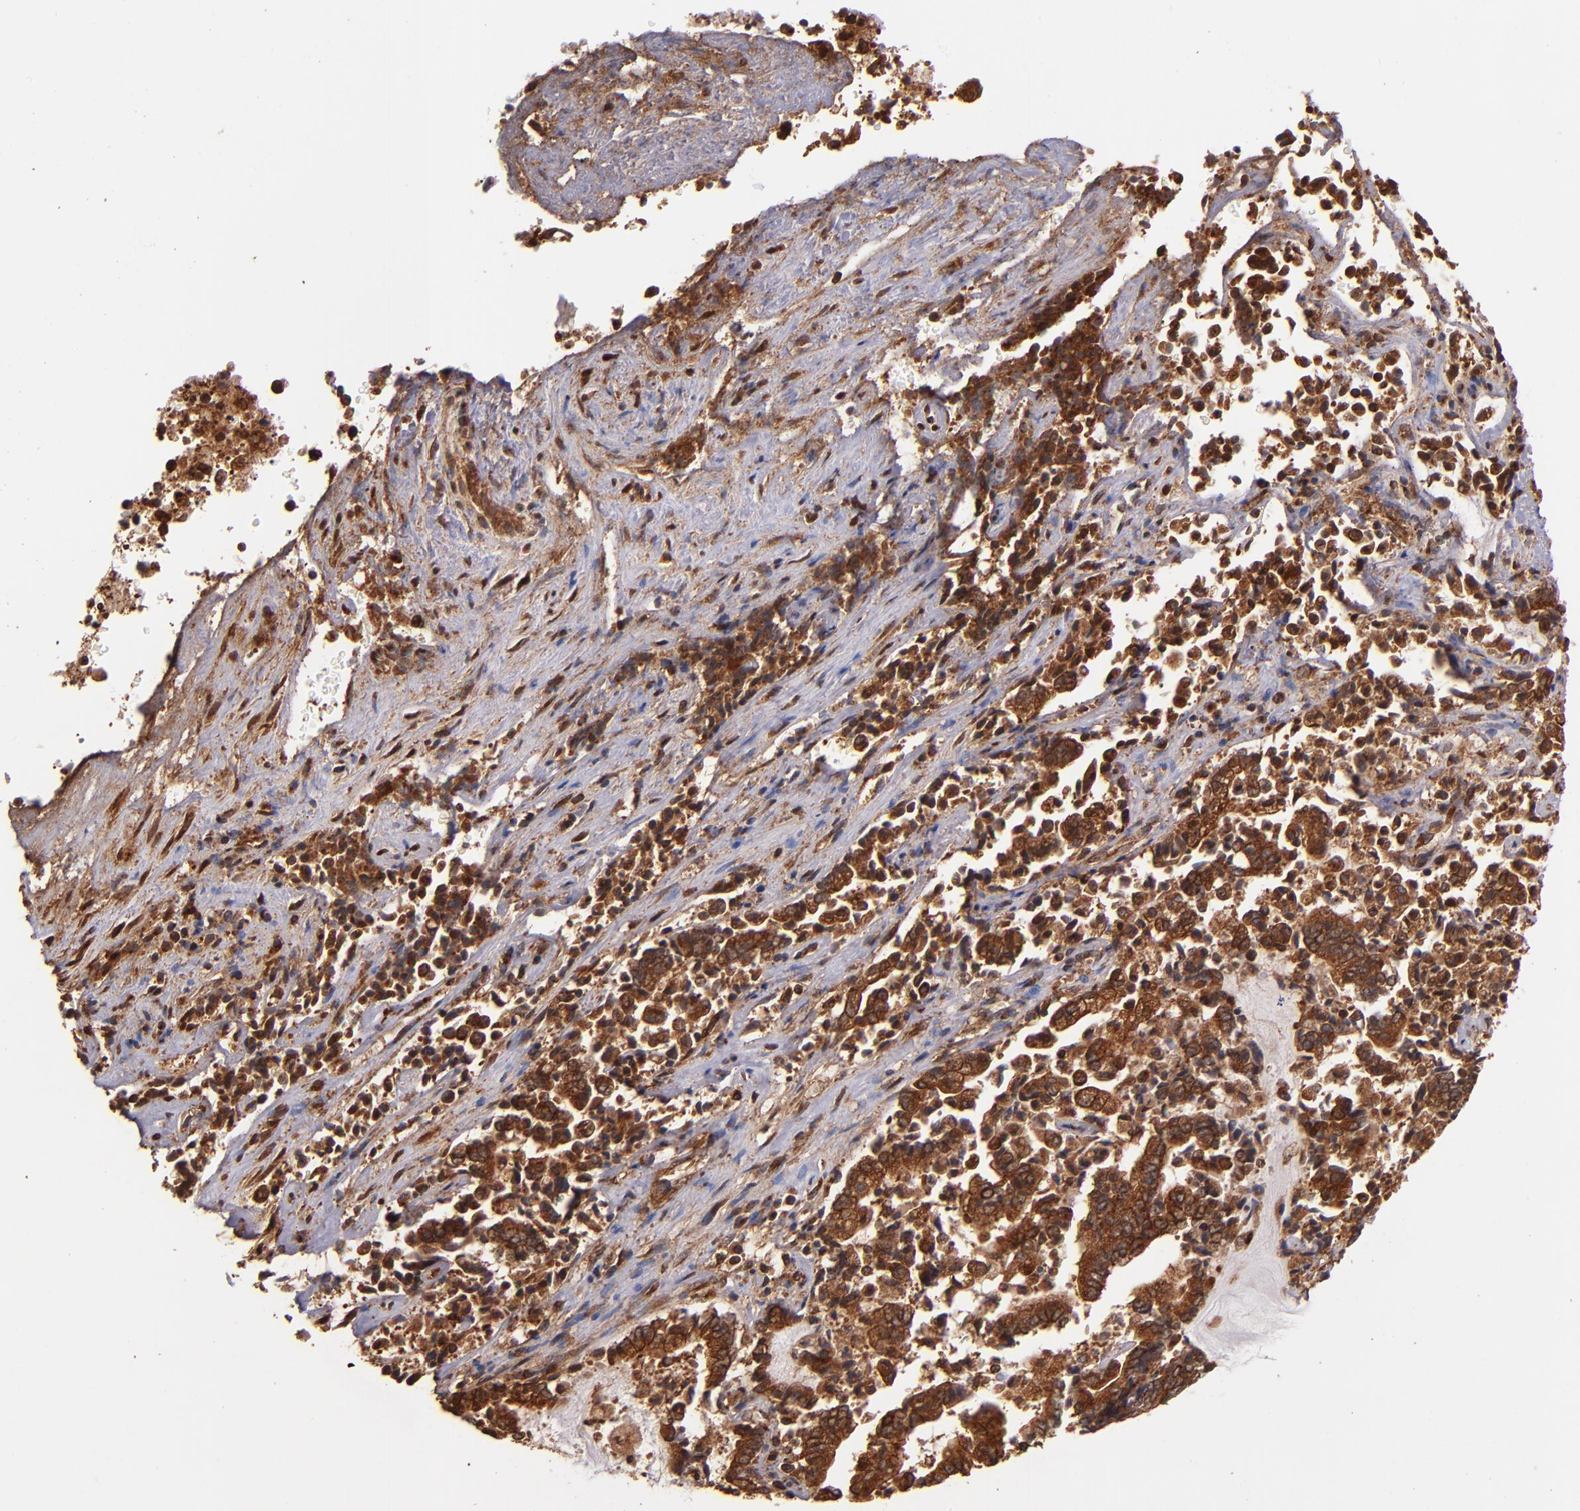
{"staining": {"intensity": "strong", "quantity": ">75%", "location": "cytoplasmic/membranous"}, "tissue": "liver cancer", "cell_type": "Tumor cells", "image_type": "cancer", "snomed": [{"axis": "morphology", "description": "Cholangiocarcinoma"}, {"axis": "topography", "description": "Liver"}], "caption": "Cholangiocarcinoma (liver) stained with DAB (3,3'-diaminobenzidine) immunohistochemistry (IHC) displays high levels of strong cytoplasmic/membranous positivity in approximately >75% of tumor cells.", "gene": "STX8", "patient": {"sex": "male", "age": 57}}